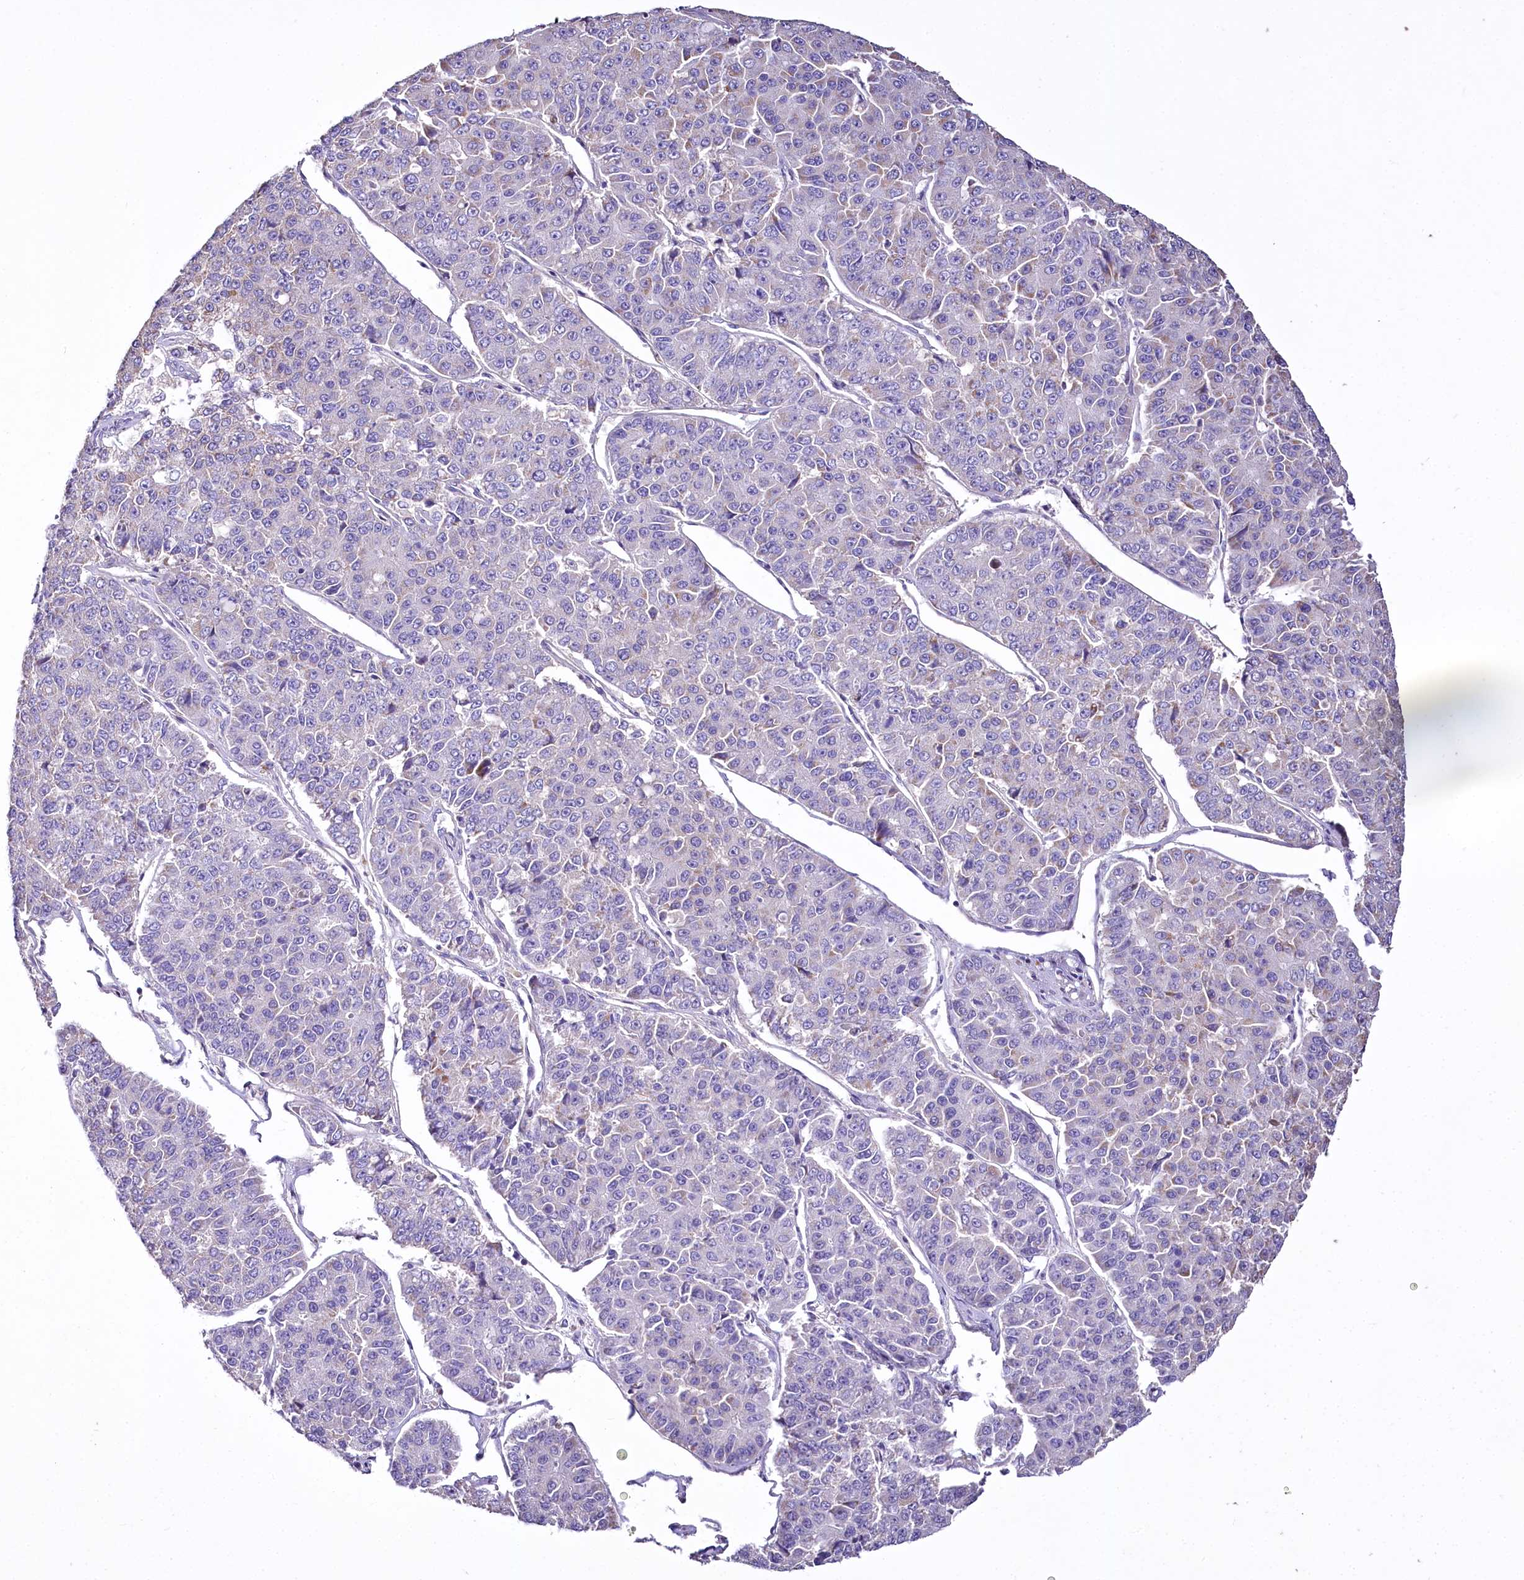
{"staining": {"intensity": "negative", "quantity": "none", "location": "none"}, "tissue": "pancreatic cancer", "cell_type": "Tumor cells", "image_type": "cancer", "snomed": [{"axis": "morphology", "description": "Adenocarcinoma, NOS"}, {"axis": "topography", "description": "Pancreas"}], "caption": "DAB immunohistochemical staining of human pancreatic adenocarcinoma shows no significant staining in tumor cells. Nuclei are stained in blue.", "gene": "PTER", "patient": {"sex": "male", "age": 50}}